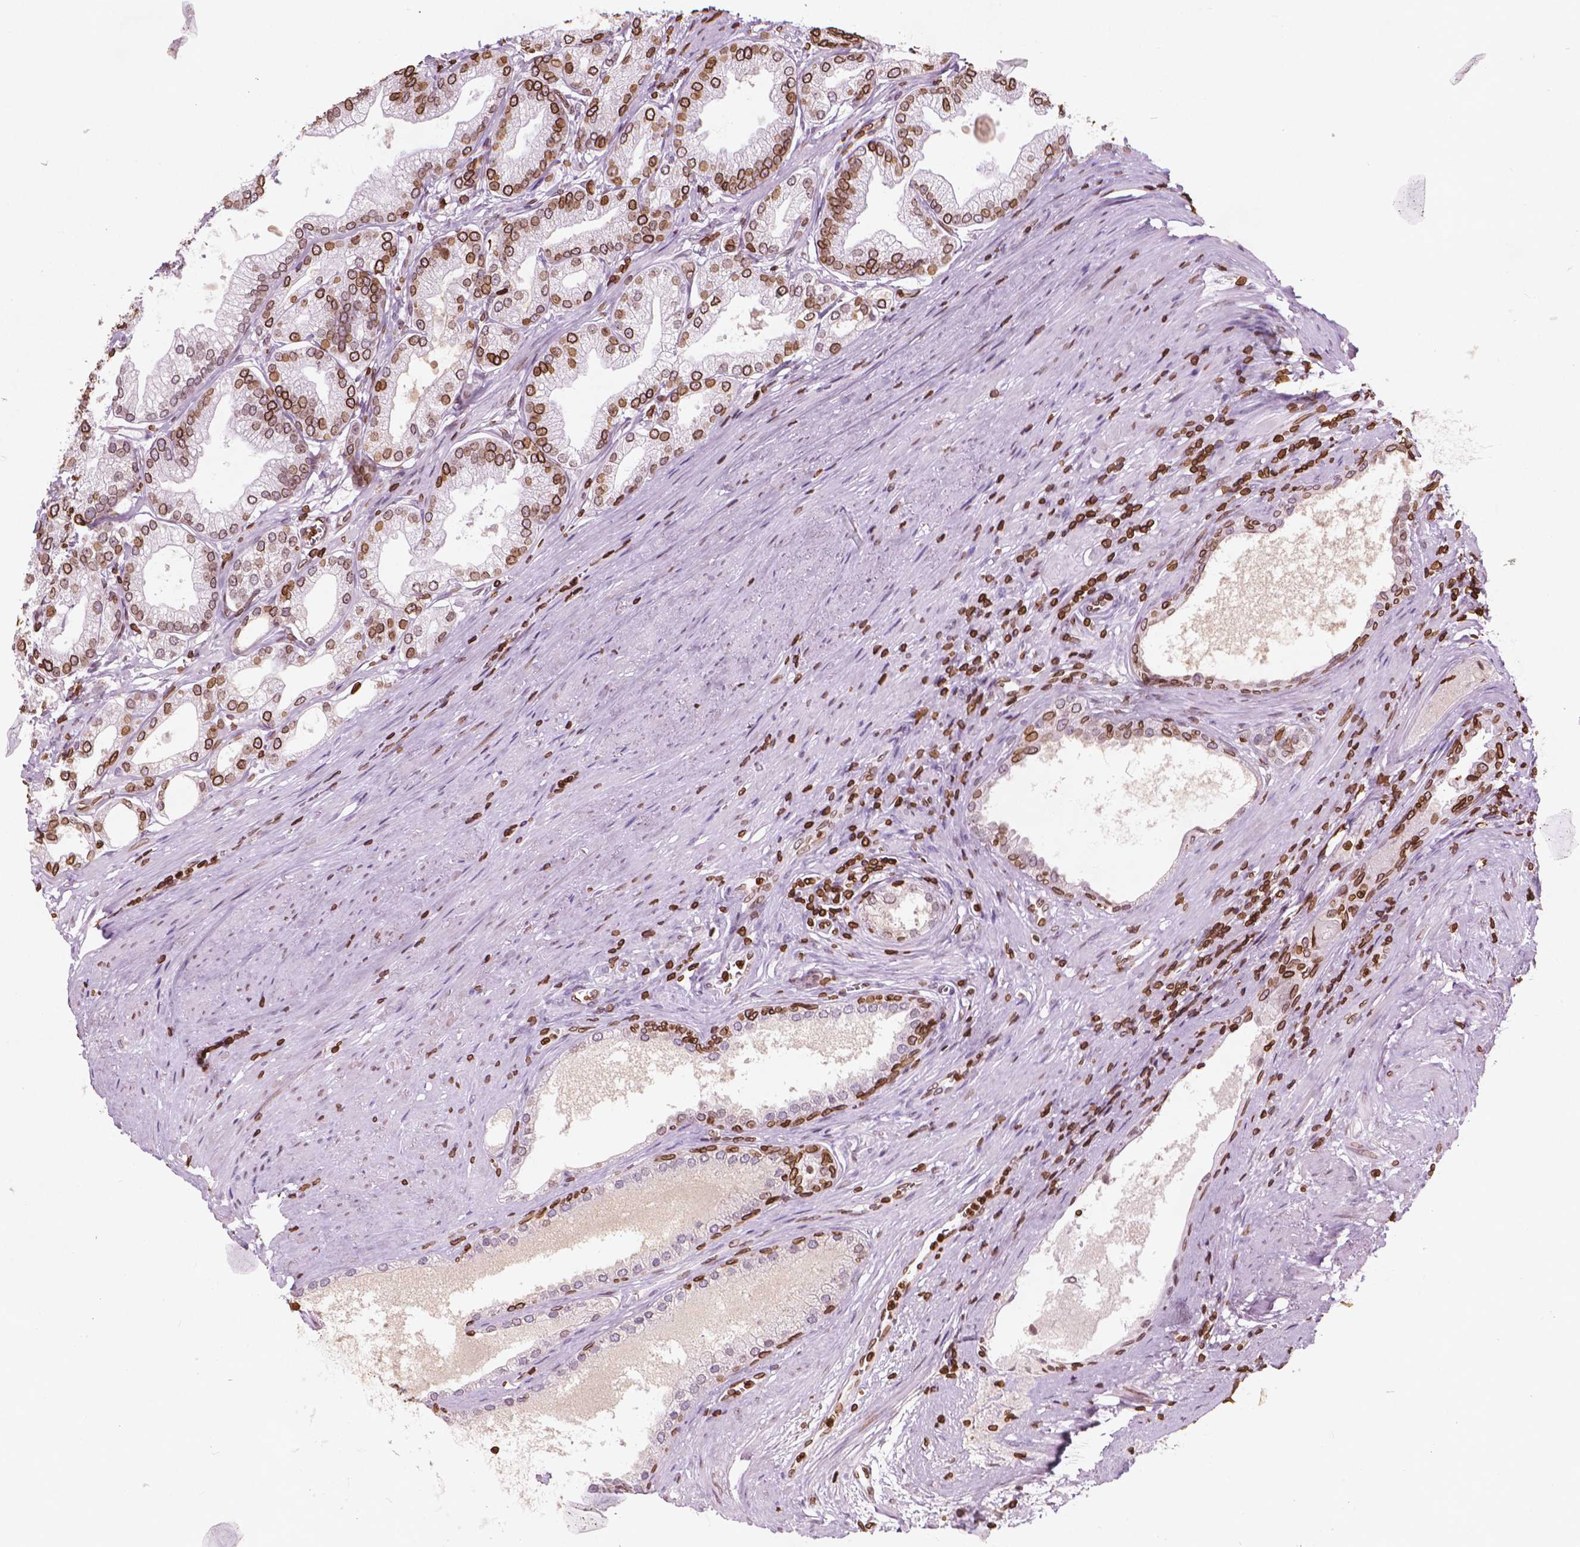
{"staining": {"intensity": "moderate", "quantity": ">75%", "location": "cytoplasmic/membranous,nuclear"}, "tissue": "prostate cancer", "cell_type": "Tumor cells", "image_type": "cancer", "snomed": [{"axis": "morphology", "description": "Adenocarcinoma, NOS"}, {"axis": "topography", "description": "Prostate and seminal vesicle, NOS"}, {"axis": "topography", "description": "Prostate"}], "caption": "A brown stain highlights moderate cytoplasmic/membranous and nuclear expression of a protein in human adenocarcinoma (prostate) tumor cells.", "gene": "LMNB1", "patient": {"sex": "male", "age": 77}}